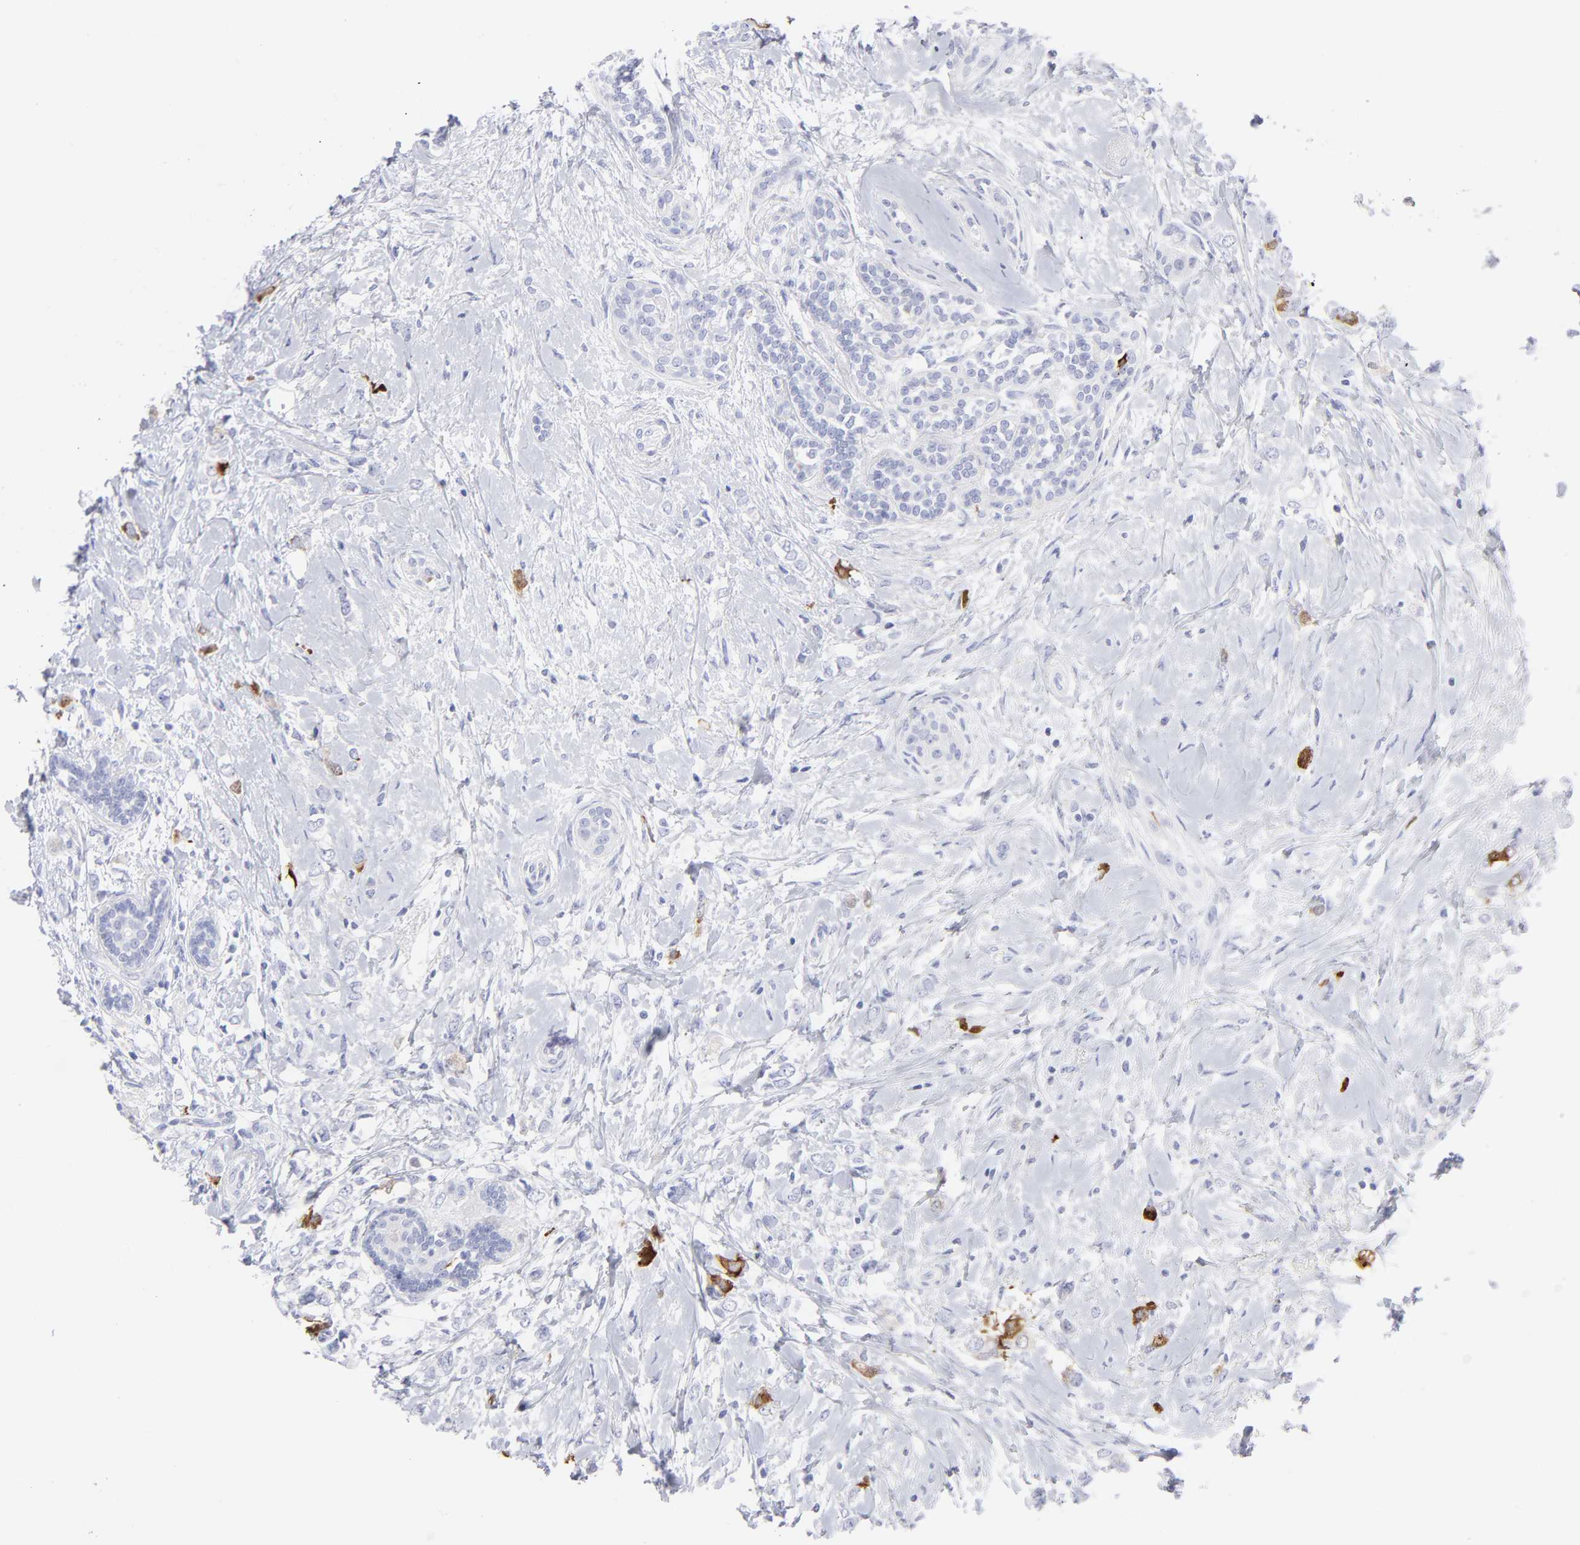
{"staining": {"intensity": "strong", "quantity": "<25%", "location": "cytoplasmic/membranous"}, "tissue": "breast cancer", "cell_type": "Tumor cells", "image_type": "cancer", "snomed": [{"axis": "morphology", "description": "Normal tissue, NOS"}, {"axis": "morphology", "description": "Lobular carcinoma"}, {"axis": "topography", "description": "Breast"}], "caption": "A photomicrograph of human breast cancer stained for a protein demonstrates strong cytoplasmic/membranous brown staining in tumor cells.", "gene": "CCNB1", "patient": {"sex": "female", "age": 47}}